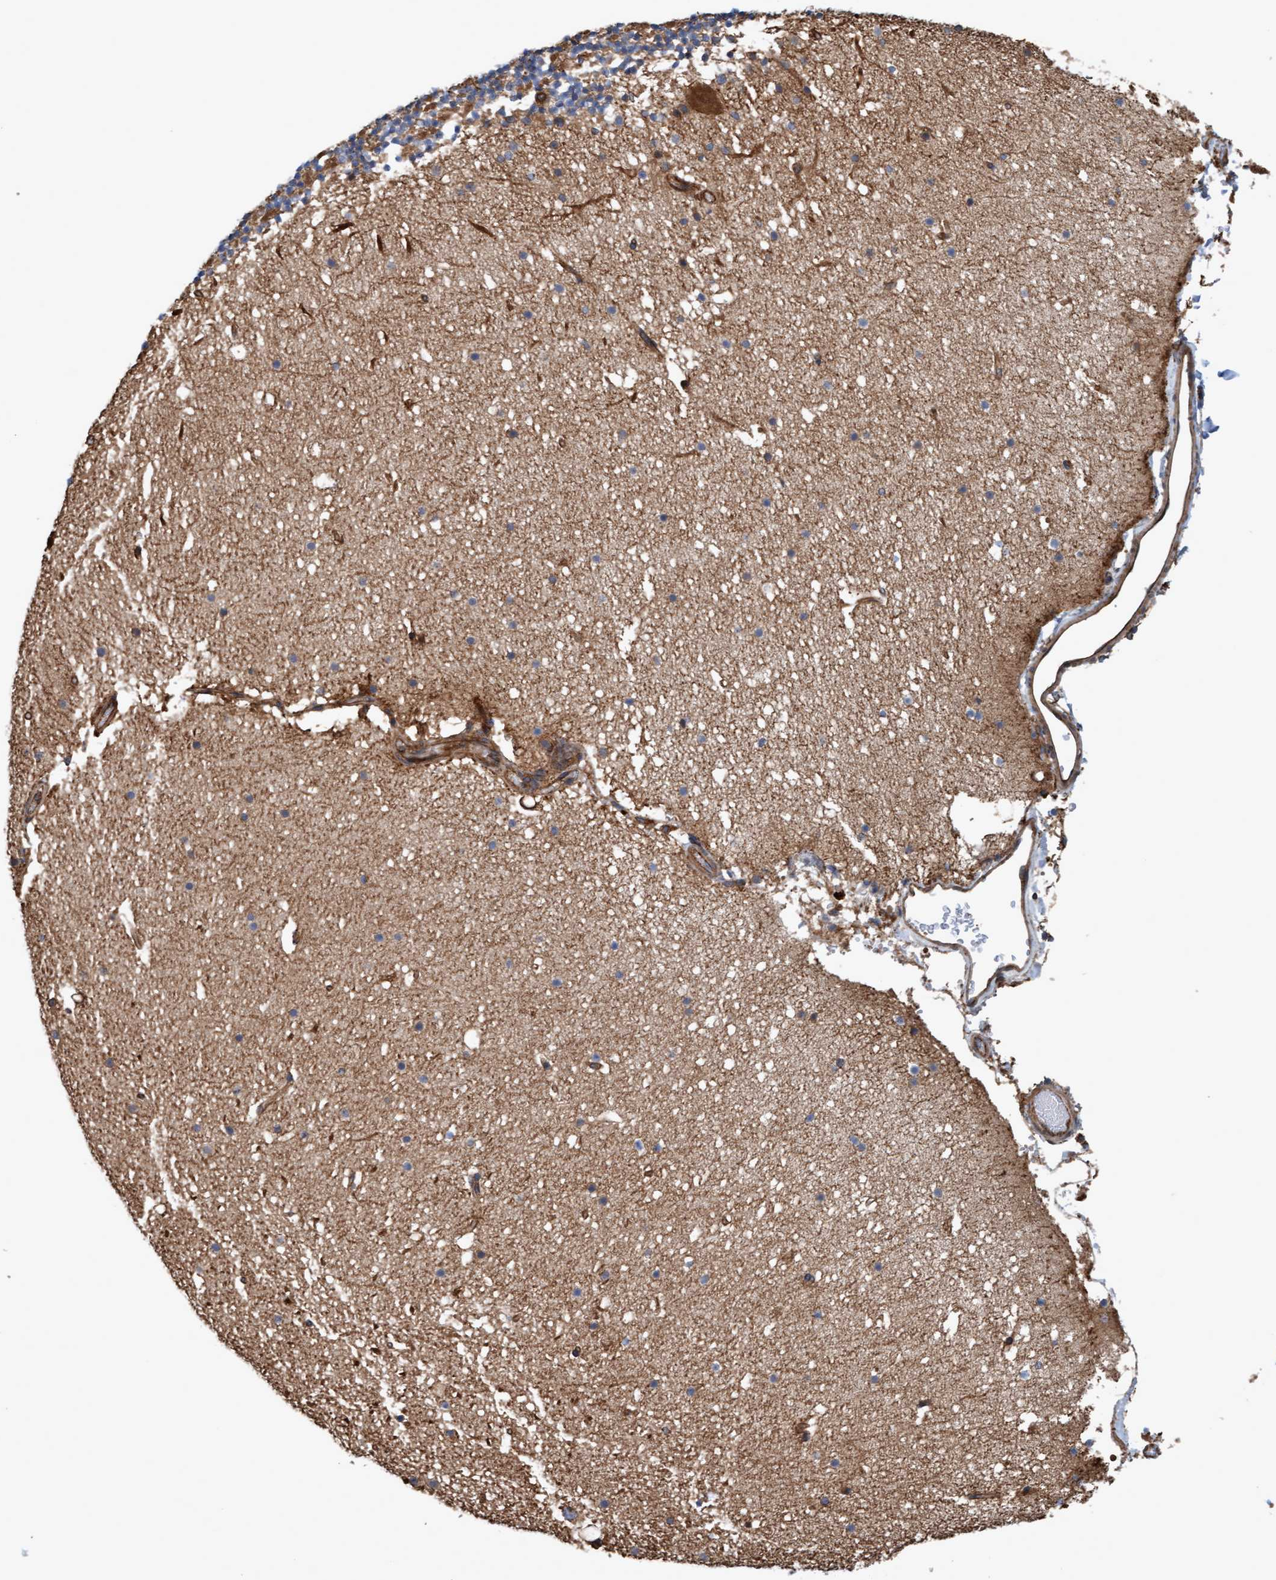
{"staining": {"intensity": "moderate", "quantity": ">75%", "location": "cytoplasmic/membranous"}, "tissue": "cerebellum", "cell_type": "Cells in granular layer", "image_type": "normal", "snomed": [{"axis": "morphology", "description": "Normal tissue, NOS"}, {"axis": "topography", "description": "Cerebellum"}], "caption": "High-power microscopy captured an immunohistochemistry photomicrograph of unremarkable cerebellum, revealing moderate cytoplasmic/membranous positivity in about >75% of cells in granular layer.", "gene": "ERAL1", "patient": {"sex": "male", "age": 57}}